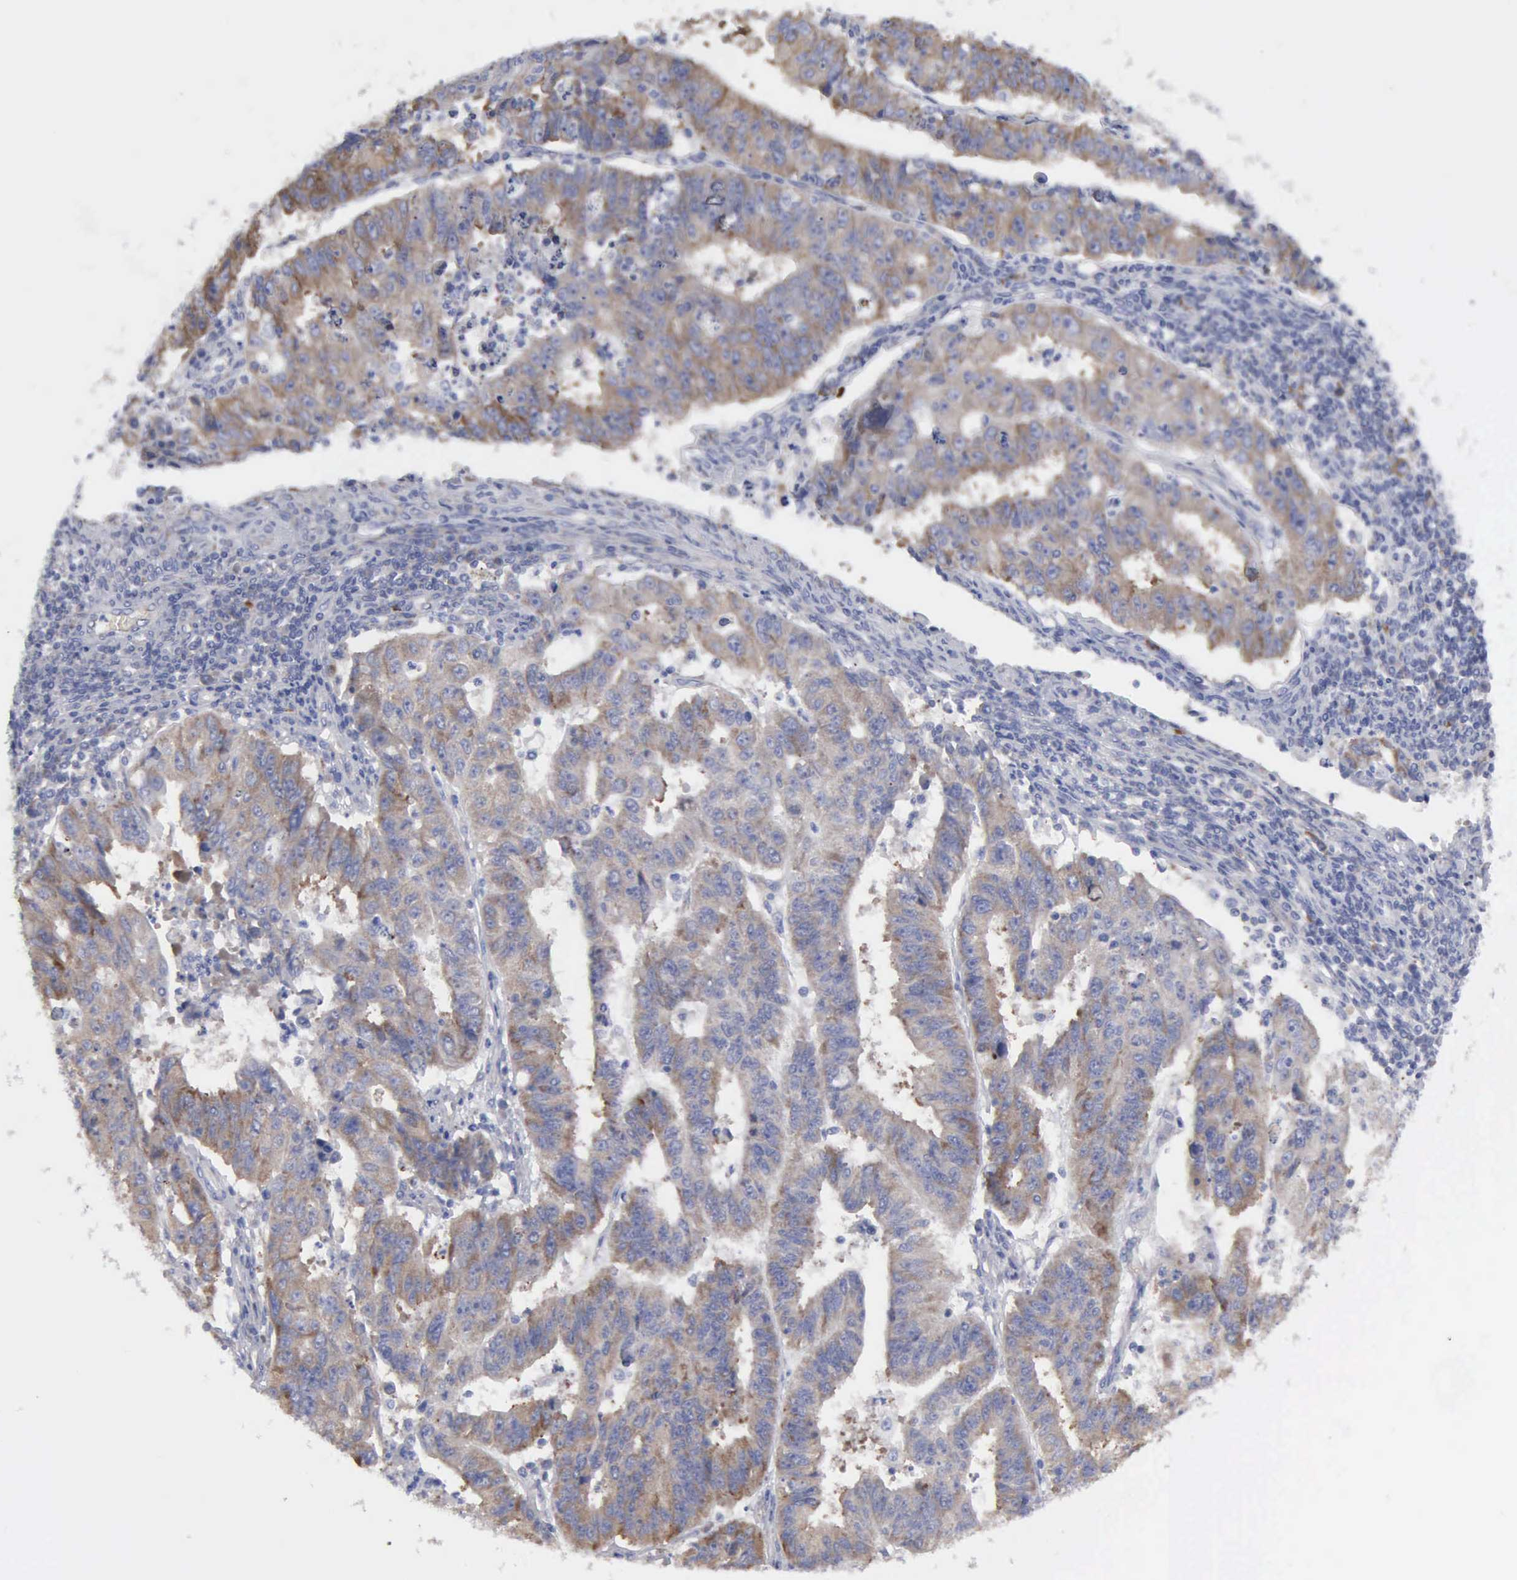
{"staining": {"intensity": "moderate", "quantity": "25%-75%", "location": "cytoplasmic/membranous"}, "tissue": "endometrial cancer", "cell_type": "Tumor cells", "image_type": "cancer", "snomed": [{"axis": "morphology", "description": "Adenocarcinoma, NOS"}, {"axis": "topography", "description": "Endometrium"}], "caption": "A brown stain labels moderate cytoplasmic/membranous expression of a protein in human adenocarcinoma (endometrial) tumor cells.", "gene": "TXLNG", "patient": {"sex": "female", "age": 42}}